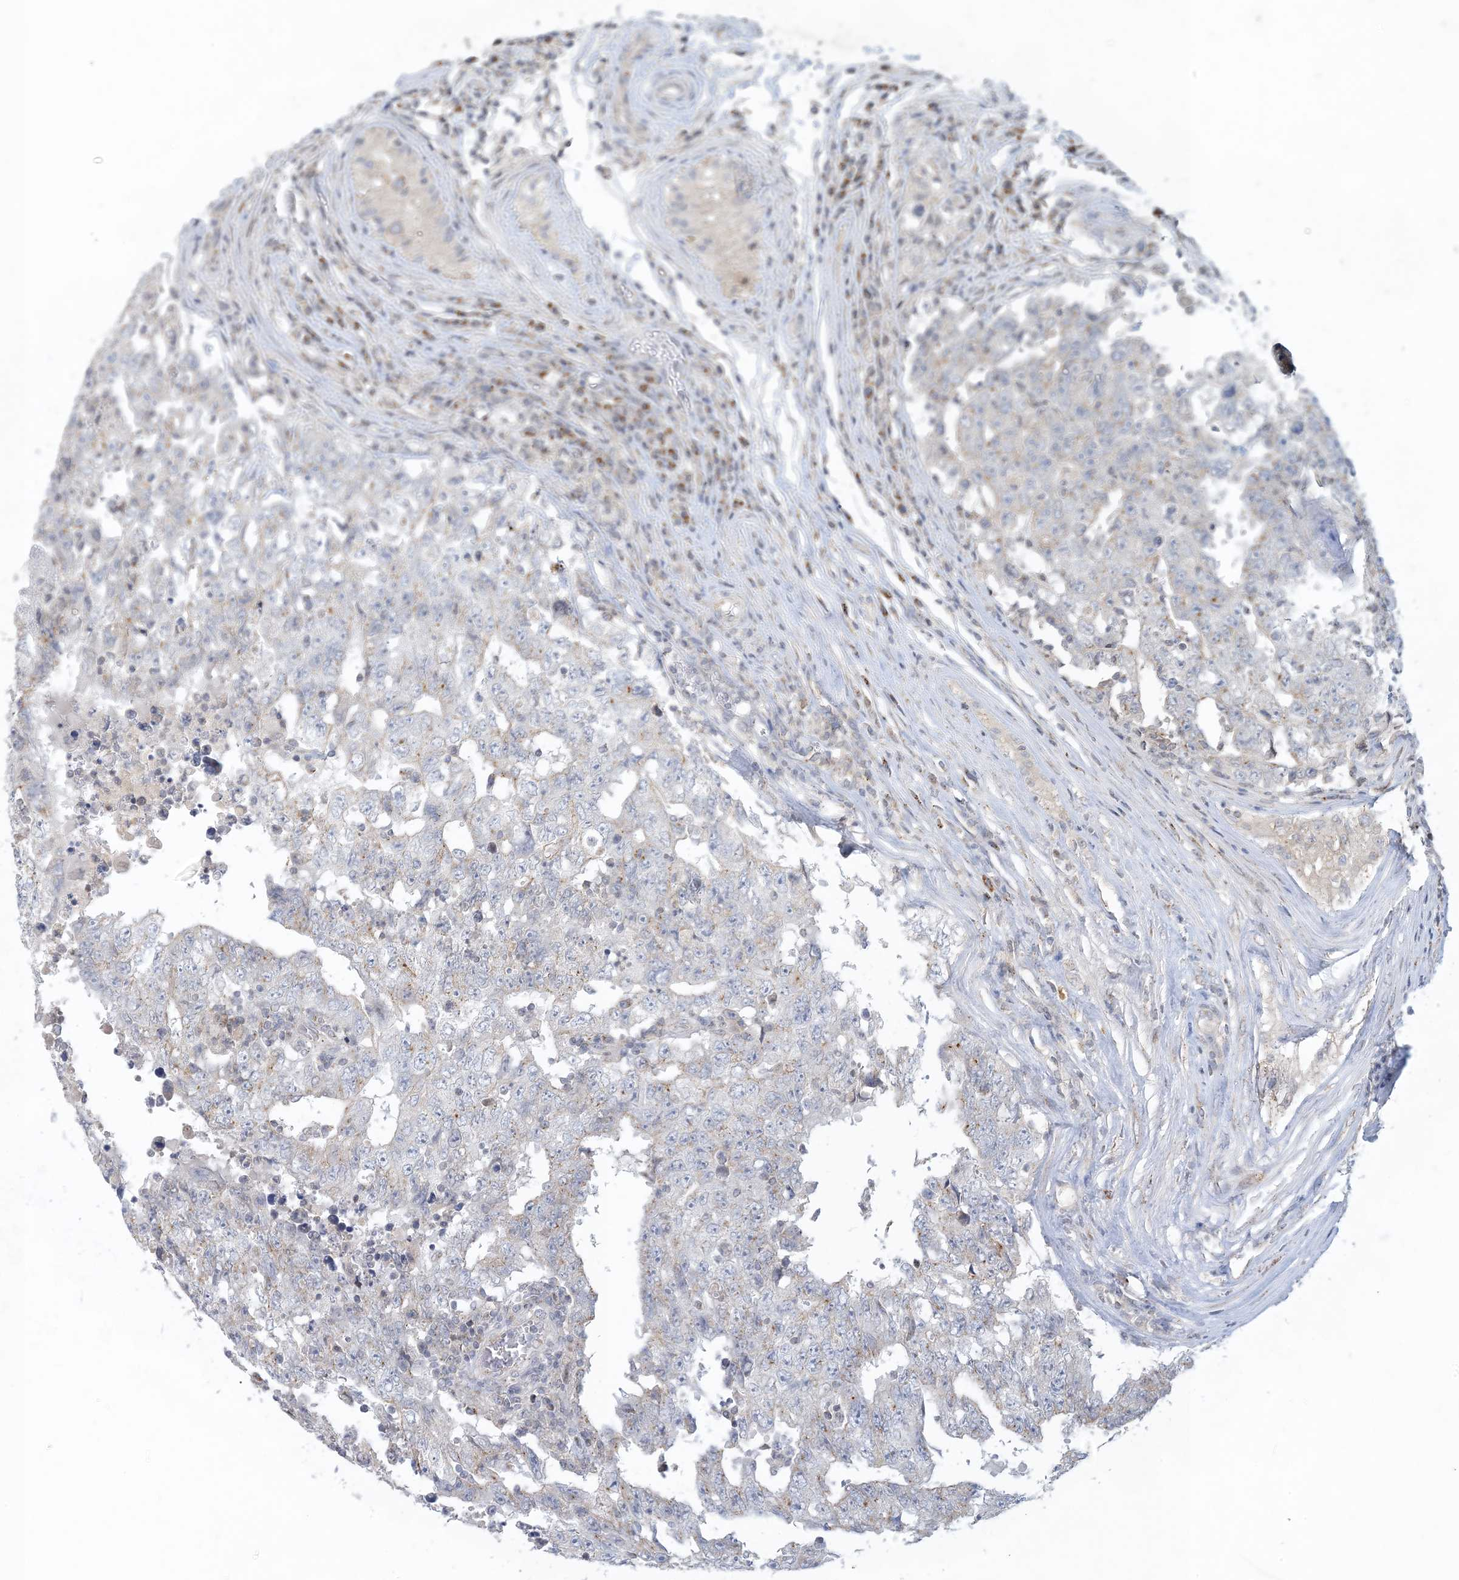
{"staining": {"intensity": "negative", "quantity": "none", "location": "none"}, "tissue": "testis cancer", "cell_type": "Tumor cells", "image_type": "cancer", "snomed": [{"axis": "morphology", "description": "Carcinoma, Embryonal, NOS"}, {"axis": "topography", "description": "Testis"}], "caption": "The image demonstrates no significant staining in tumor cells of testis cancer.", "gene": "CCDC14", "patient": {"sex": "male", "age": 26}}